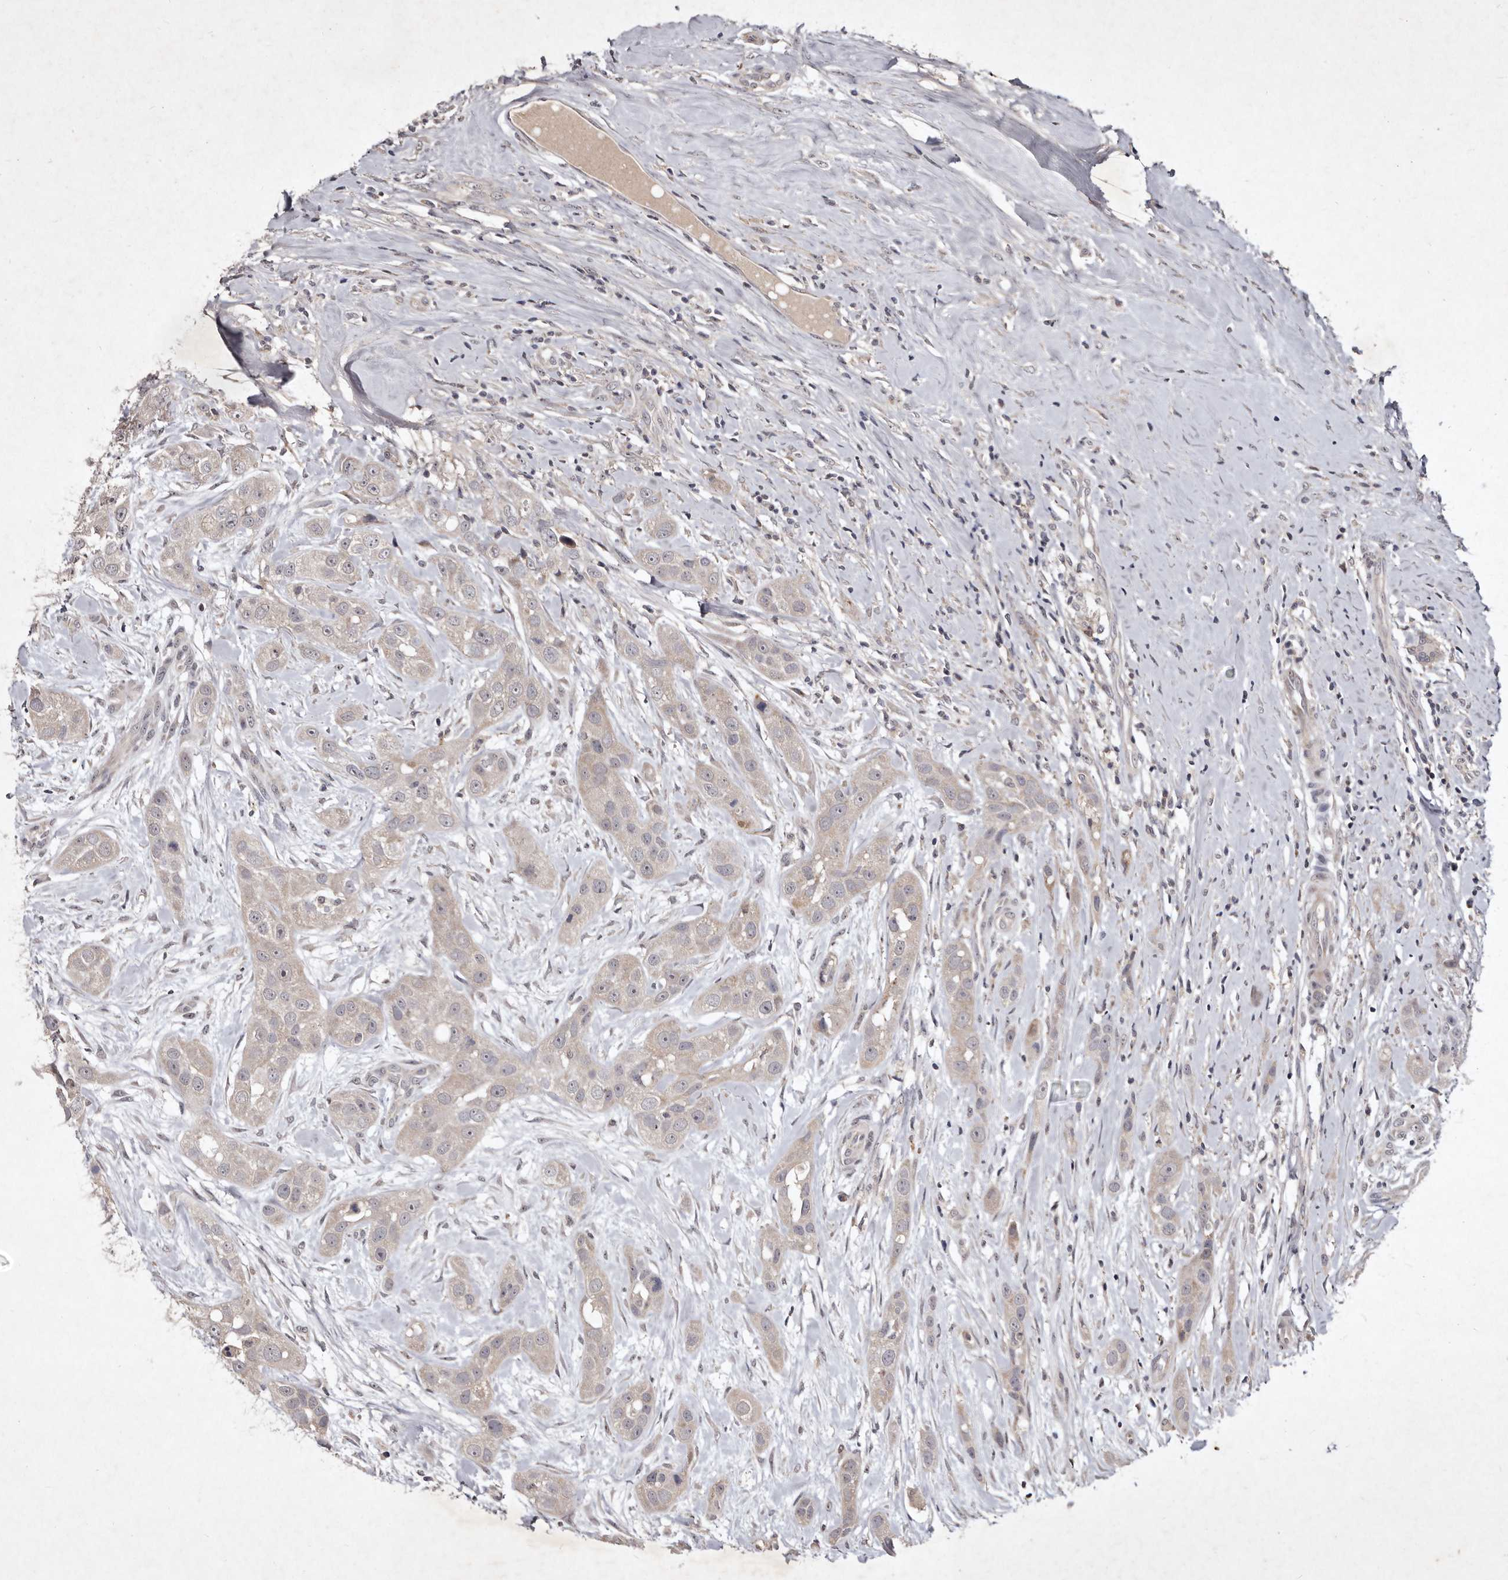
{"staining": {"intensity": "weak", "quantity": "25%-75%", "location": "cytoplasmic/membranous,nuclear"}, "tissue": "head and neck cancer", "cell_type": "Tumor cells", "image_type": "cancer", "snomed": [{"axis": "morphology", "description": "Normal tissue, NOS"}, {"axis": "morphology", "description": "Squamous cell carcinoma, NOS"}, {"axis": "topography", "description": "Skeletal muscle"}, {"axis": "topography", "description": "Head-Neck"}], "caption": "Immunohistochemical staining of squamous cell carcinoma (head and neck) demonstrates weak cytoplasmic/membranous and nuclear protein positivity in approximately 25%-75% of tumor cells.", "gene": "FLAD1", "patient": {"sex": "male", "age": 51}}